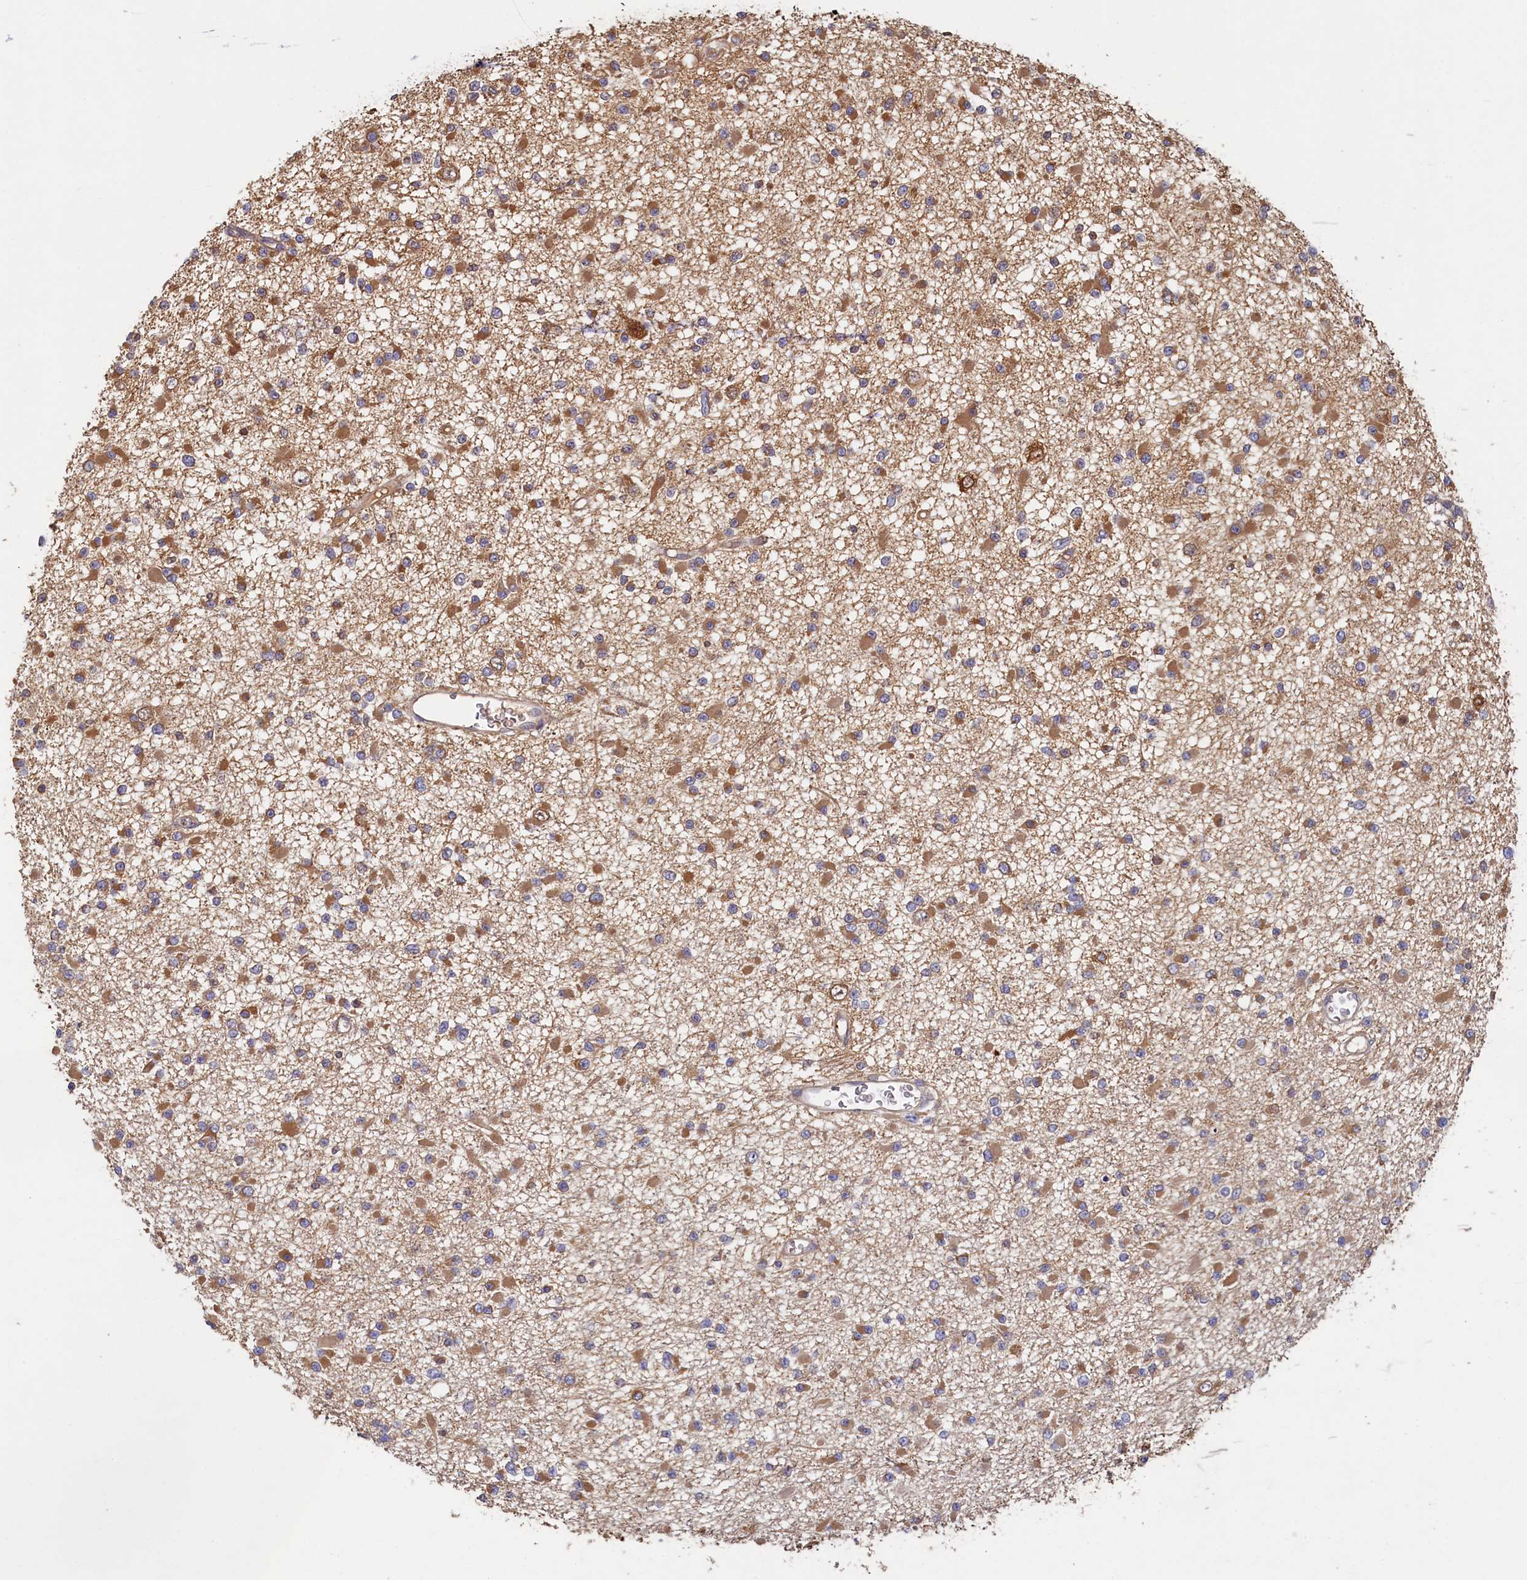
{"staining": {"intensity": "moderate", "quantity": ">75%", "location": "cytoplasmic/membranous"}, "tissue": "glioma", "cell_type": "Tumor cells", "image_type": "cancer", "snomed": [{"axis": "morphology", "description": "Glioma, malignant, Low grade"}, {"axis": "topography", "description": "Brain"}], "caption": "Low-grade glioma (malignant) was stained to show a protein in brown. There is medium levels of moderate cytoplasmic/membranous expression in approximately >75% of tumor cells. (Stains: DAB (3,3'-diaminobenzidine) in brown, nuclei in blue, Microscopy: brightfield microscopy at high magnification).", "gene": "TIMM8B", "patient": {"sex": "female", "age": 22}}